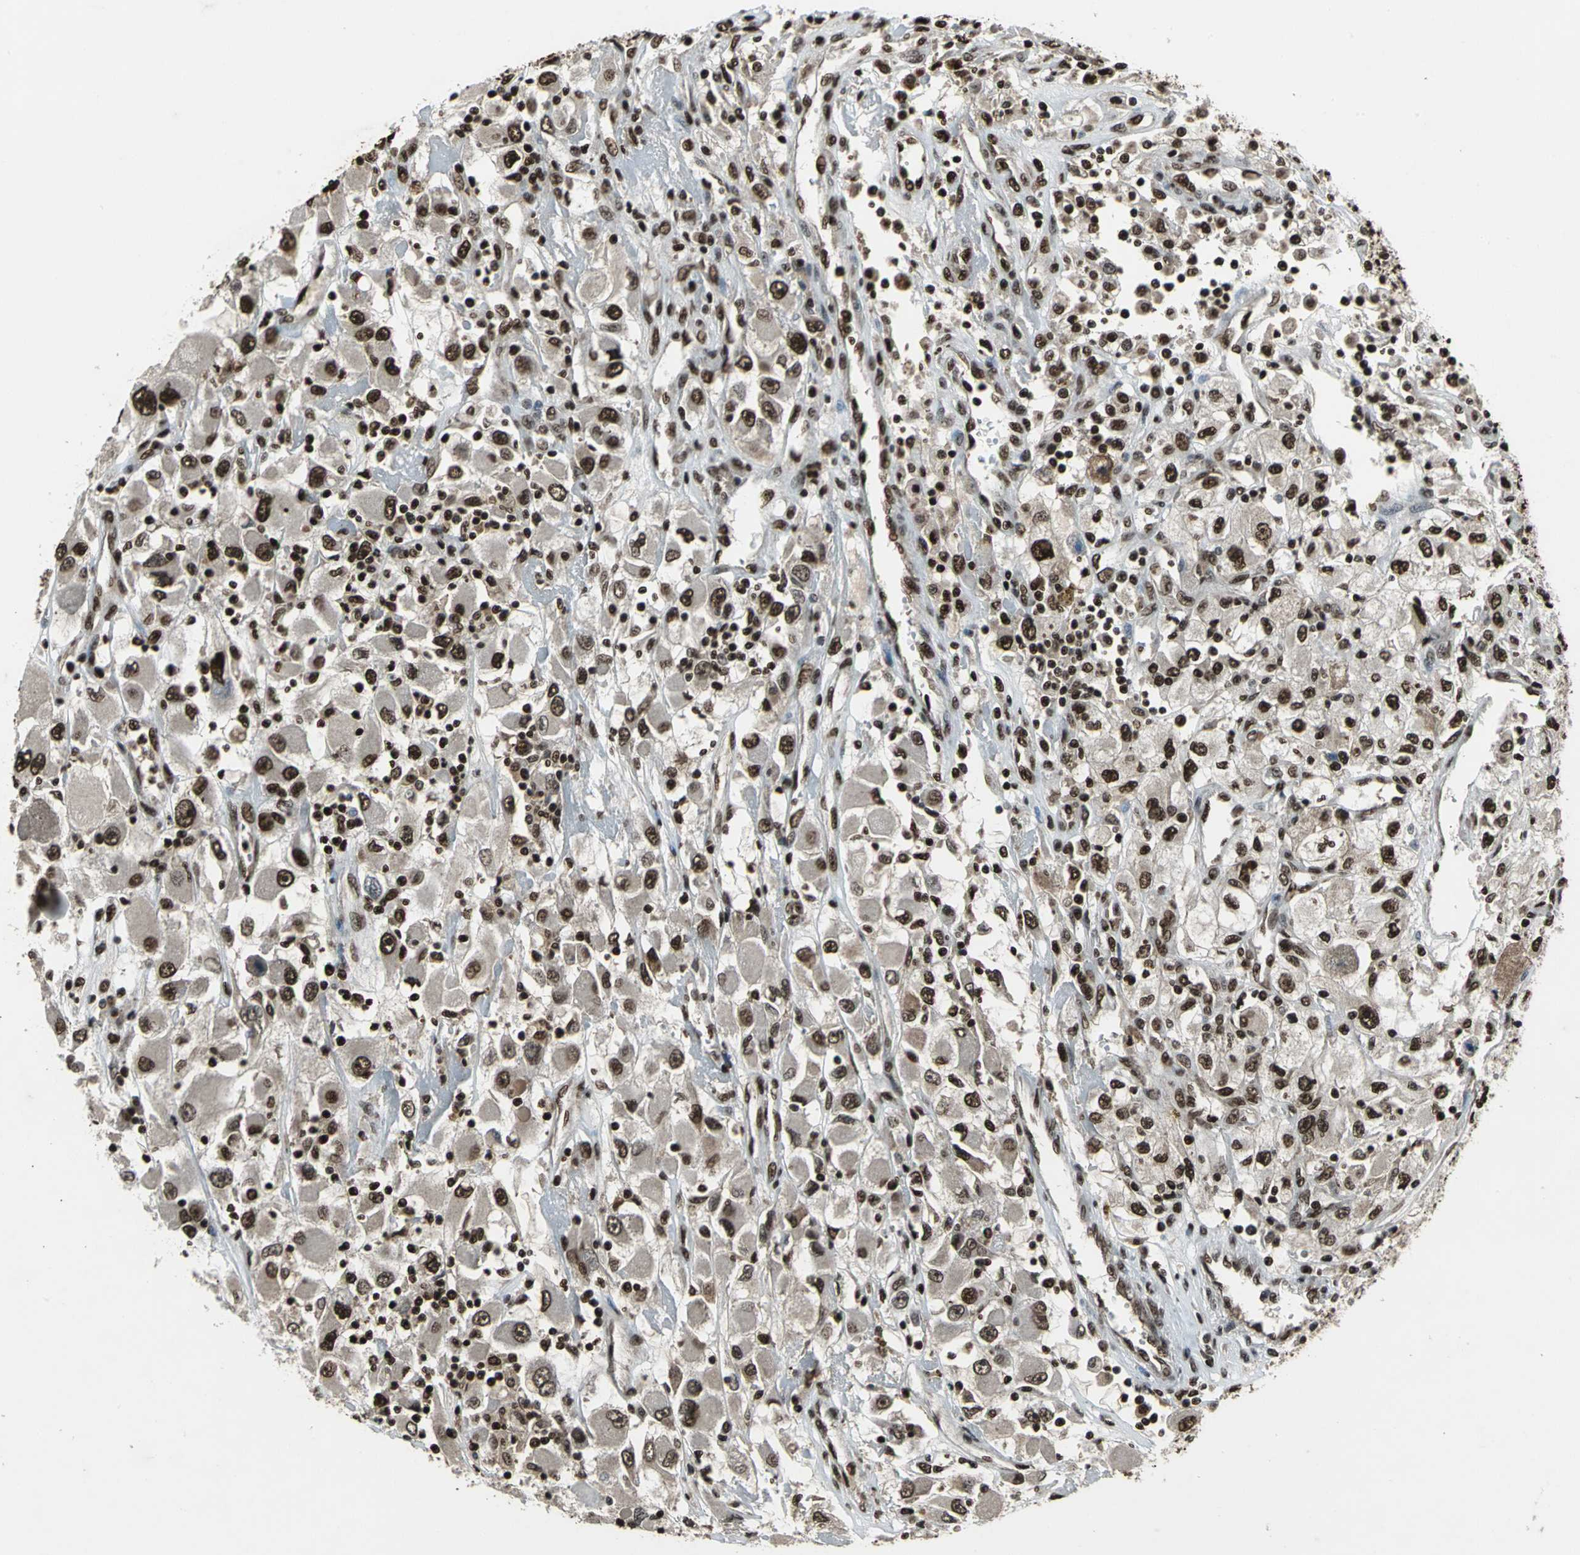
{"staining": {"intensity": "strong", "quantity": ">75%", "location": "cytoplasmic/membranous,nuclear"}, "tissue": "renal cancer", "cell_type": "Tumor cells", "image_type": "cancer", "snomed": [{"axis": "morphology", "description": "Adenocarcinoma, NOS"}, {"axis": "topography", "description": "Kidney"}], "caption": "The histopathology image exhibits a brown stain indicating the presence of a protein in the cytoplasmic/membranous and nuclear of tumor cells in renal cancer.", "gene": "ANP32A", "patient": {"sex": "female", "age": 52}}